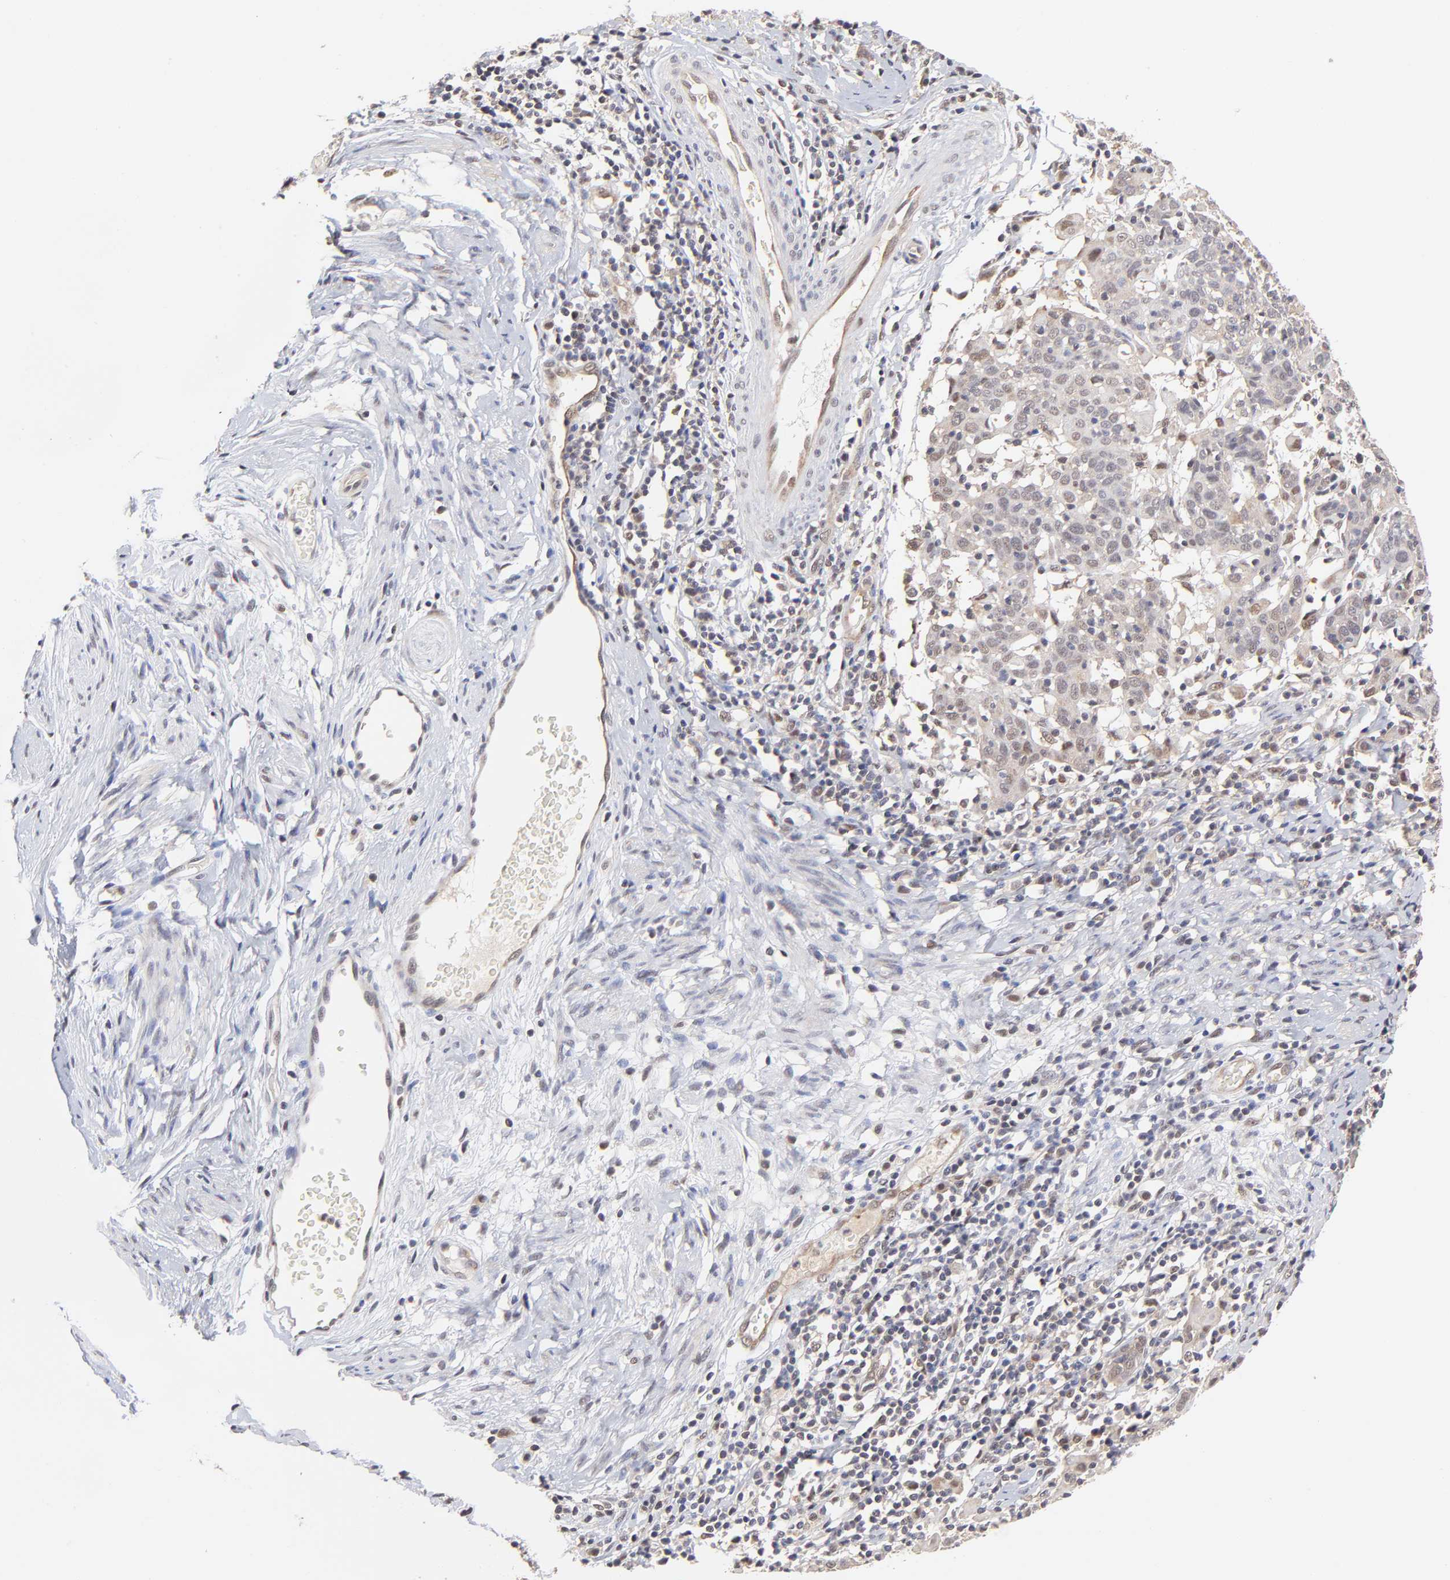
{"staining": {"intensity": "weak", "quantity": ">75%", "location": "cytoplasmic/membranous"}, "tissue": "cervical cancer", "cell_type": "Tumor cells", "image_type": "cancer", "snomed": [{"axis": "morphology", "description": "Normal tissue, NOS"}, {"axis": "morphology", "description": "Squamous cell carcinoma, NOS"}, {"axis": "topography", "description": "Cervix"}], "caption": "DAB (3,3'-diaminobenzidine) immunohistochemical staining of human squamous cell carcinoma (cervical) shows weak cytoplasmic/membranous protein staining in approximately >75% of tumor cells. (DAB IHC, brown staining for protein, blue staining for nuclei).", "gene": "PSMC4", "patient": {"sex": "female", "age": 67}}